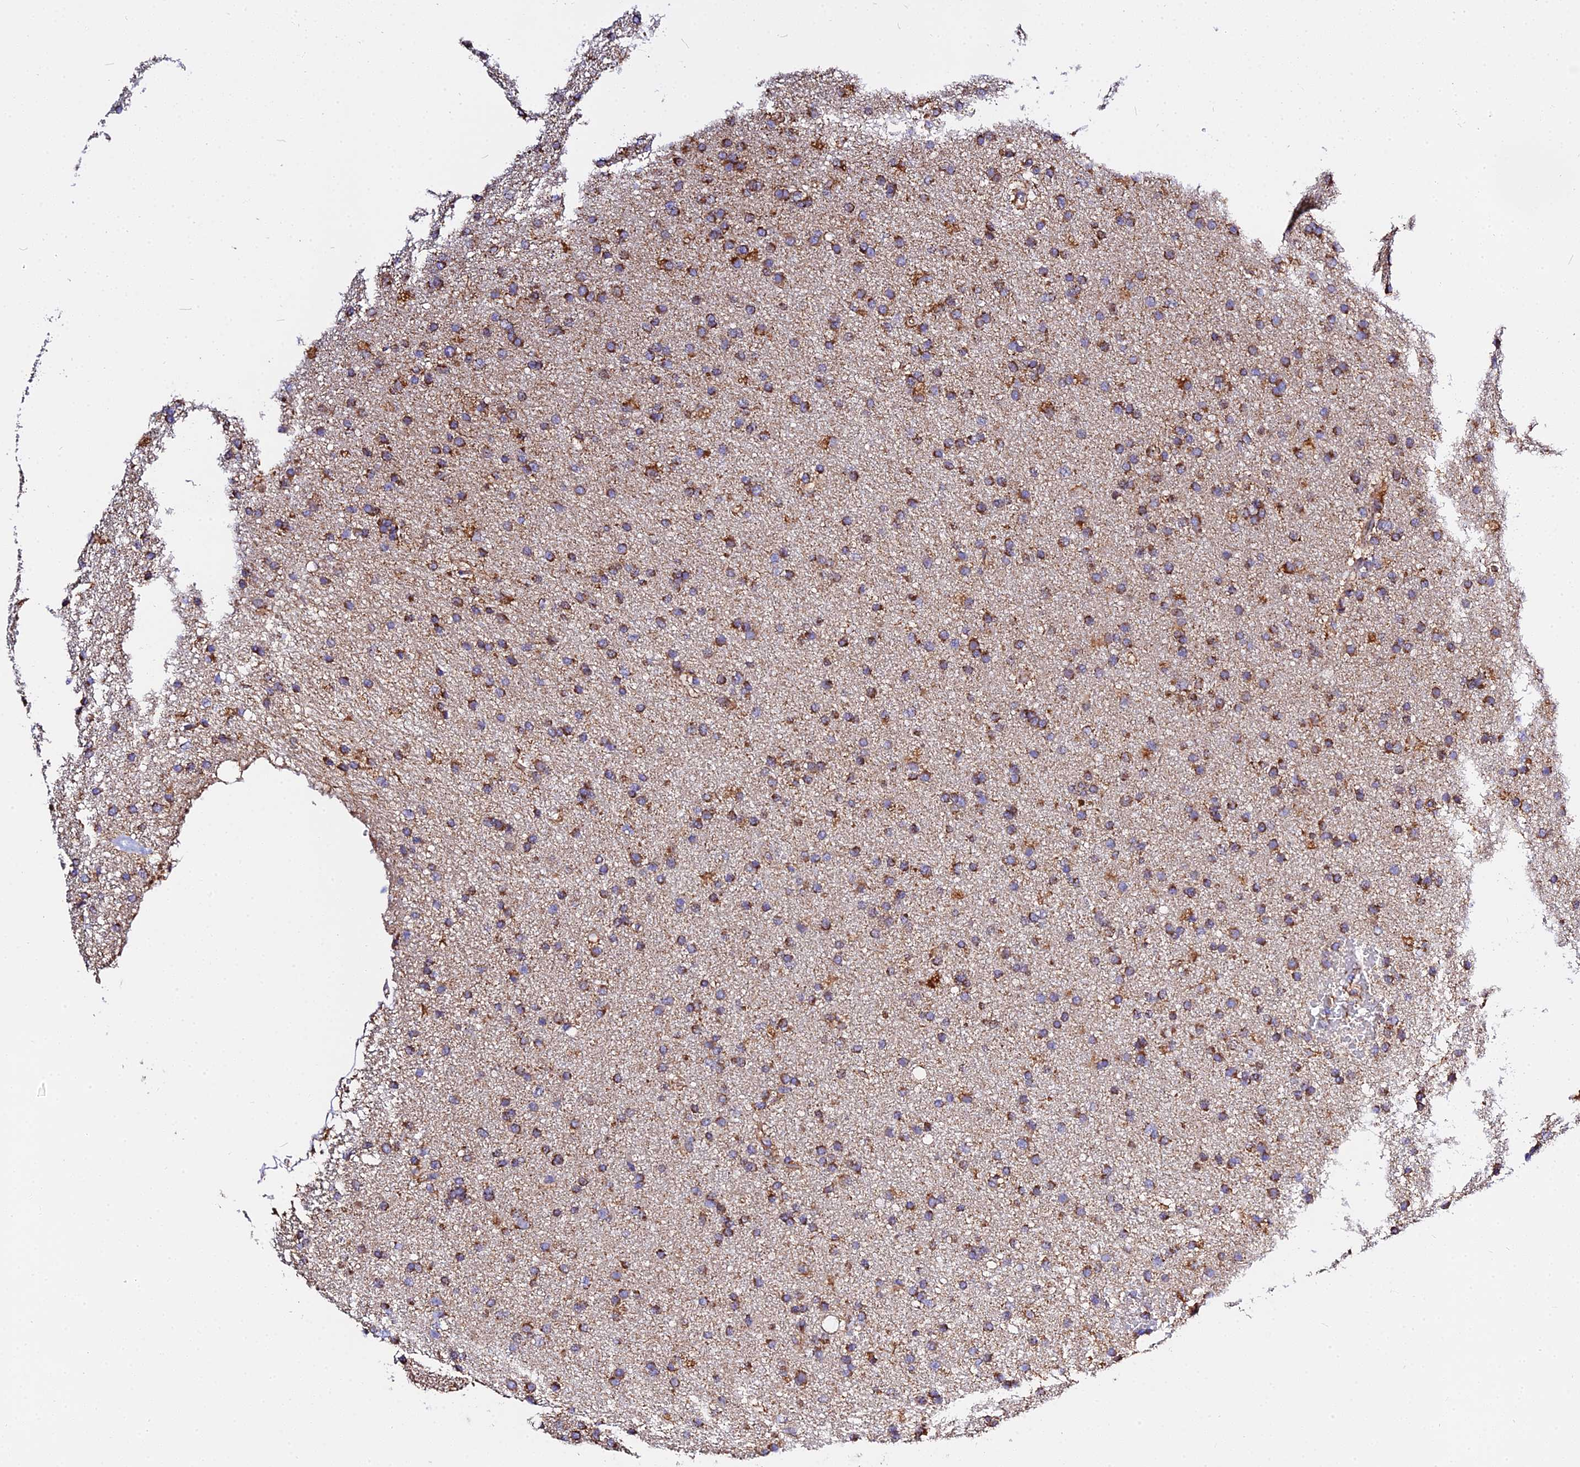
{"staining": {"intensity": "strong", "quantity": ">75%", "location": "cytoplasmic/membranous"}, "tissue": "glioma", "cell_type": "Tumor cells", "image_type": "cancer", "snomed": [{"axis": "morphology", "description": "Glioma, malignant, High grade"}, {"axis": "topography", "description": "Brain"}], "caption": "Tumor cells display strong cytoplasmic/membranous staining in approximately >75% of cells in glioma.", "gene": "ZNF573", "patient": {"sex": "male", "age": 77}}